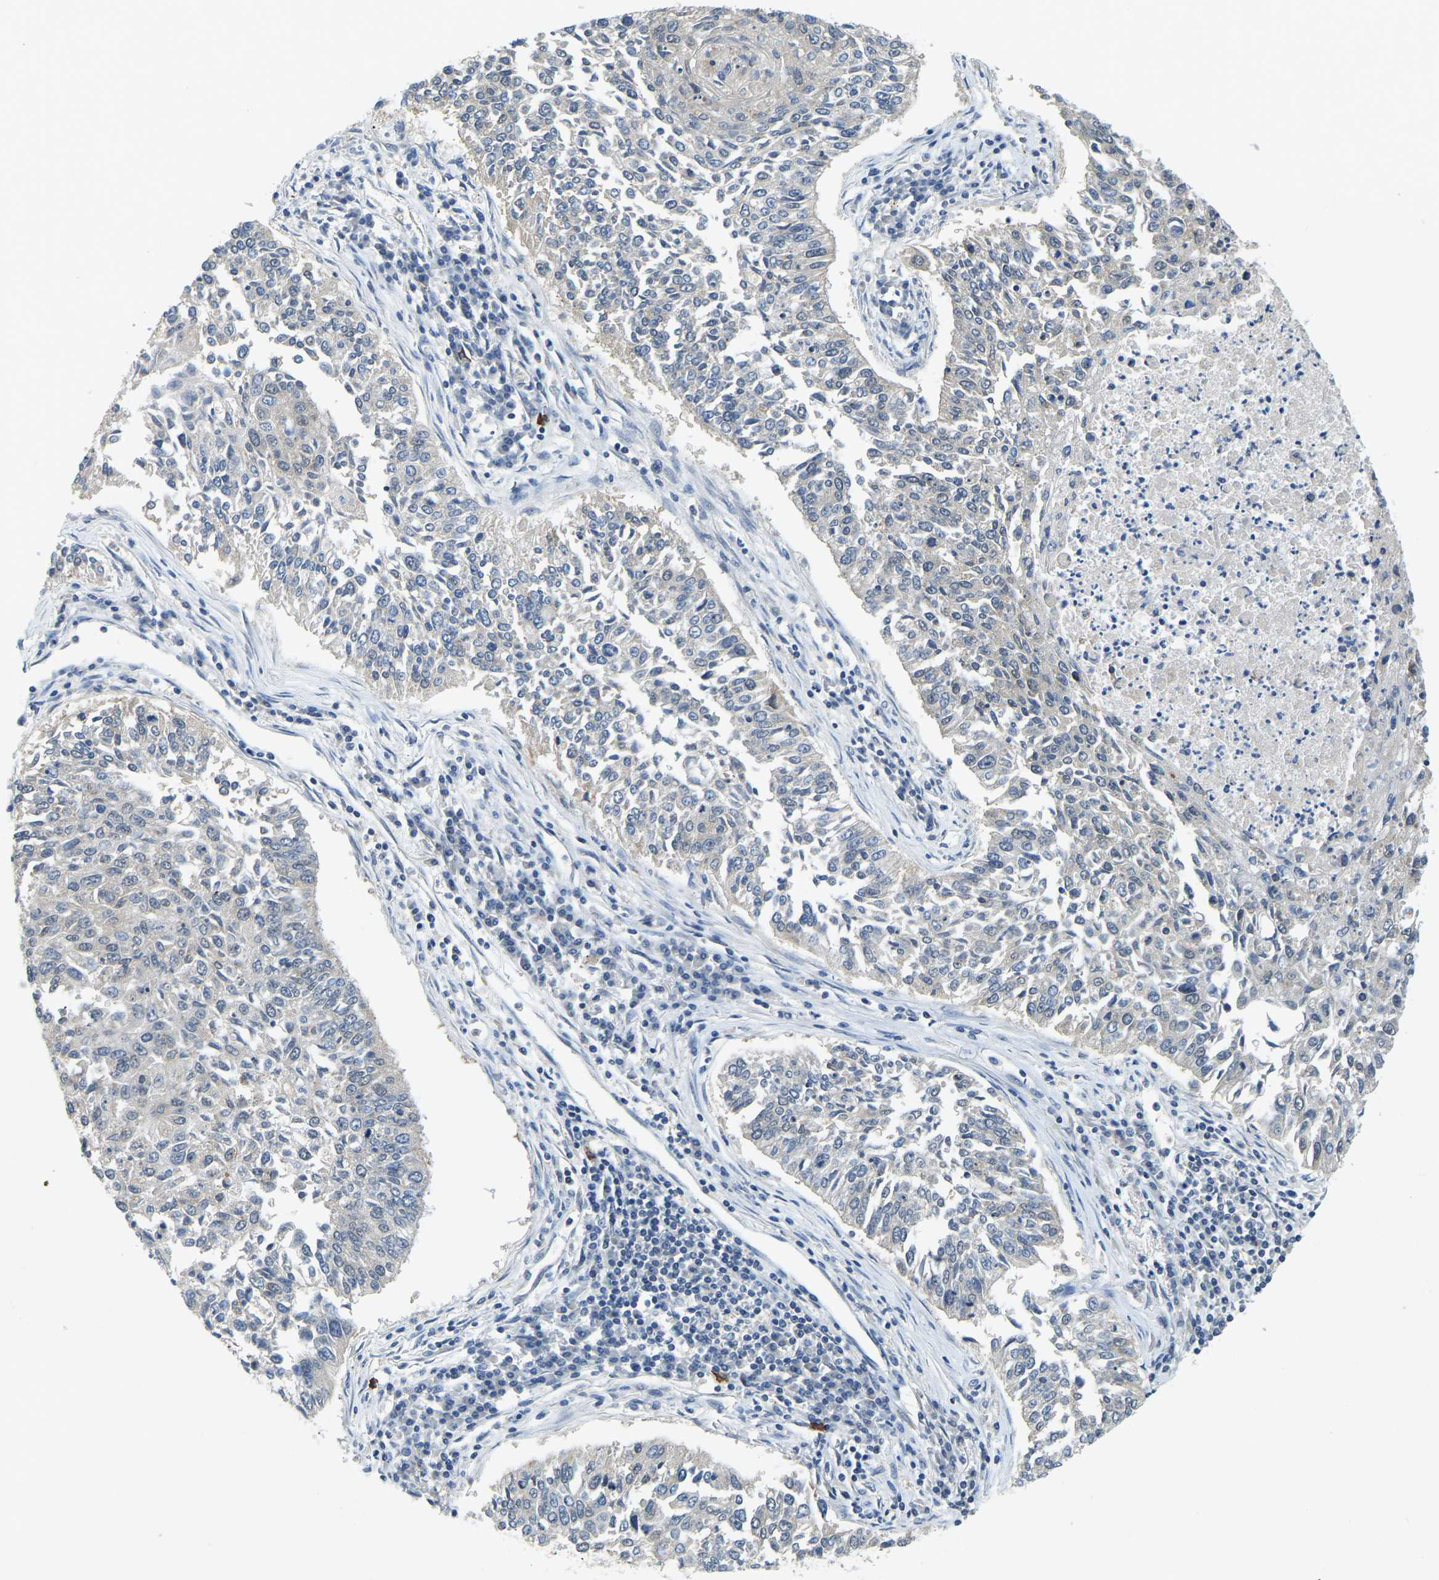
{"staining": {"intensity": "negative", "quantity": "none", "location": "none"}, "tissue": "lung cancer", "cell_type": "Tumor cells", "image_type": "cancer", "snomed": [{"axis": "morphology", "description": "Normal tissue, NOS"}, {"axis": "morphology", "description": "Squamous cell carcinoma, NOS"}, {"axis": "topography", "description": "Cartilage tissue"}, {"axis": "topography", "description": "Bronchus"}, {"axis": "topography", "description": "Lung"}], "caption": "Tumor cells show no significant staining in lung squamous cell carcinoma.", "gene": "AHNAK", "patient": {"sex": "female", "age": 49}}